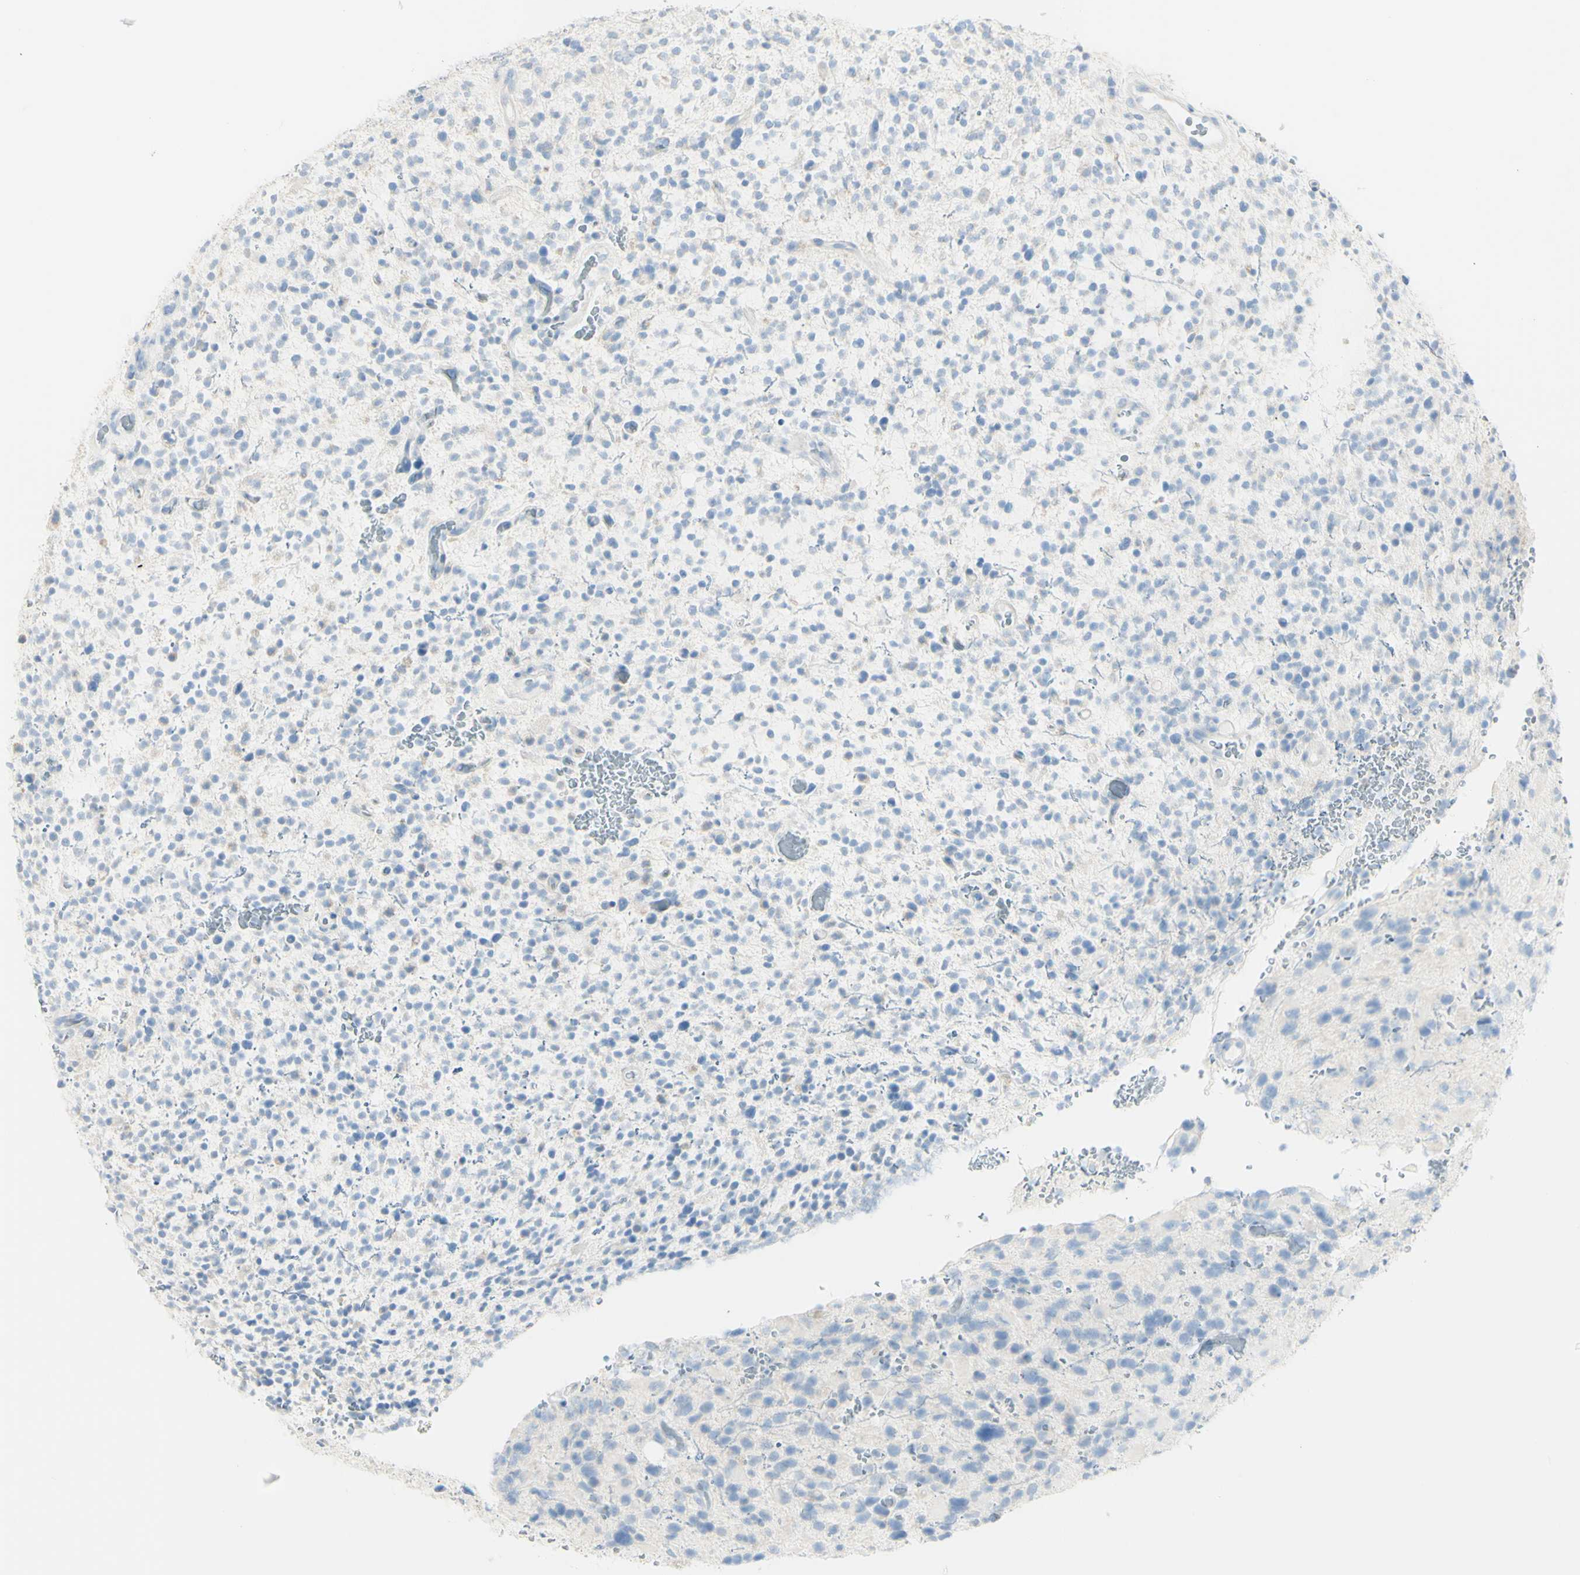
{"staining": {"intensity": "negative", "quantity": "none", "location": "none"}, "tissue": "glioma", "cell_type": "Tumor cells", "image_type": "cancer", "snomed": [{"axis": "morphology", "description": "Glioma, malignant, High grade"}, {"axis": "topography", "description": "Brain"}], "caption": "Photomicrograph shows no protein staining in tumor cells of glioma tissue.", "gene": "LETM1", "patient": {"sex": "male", "age": 48}}